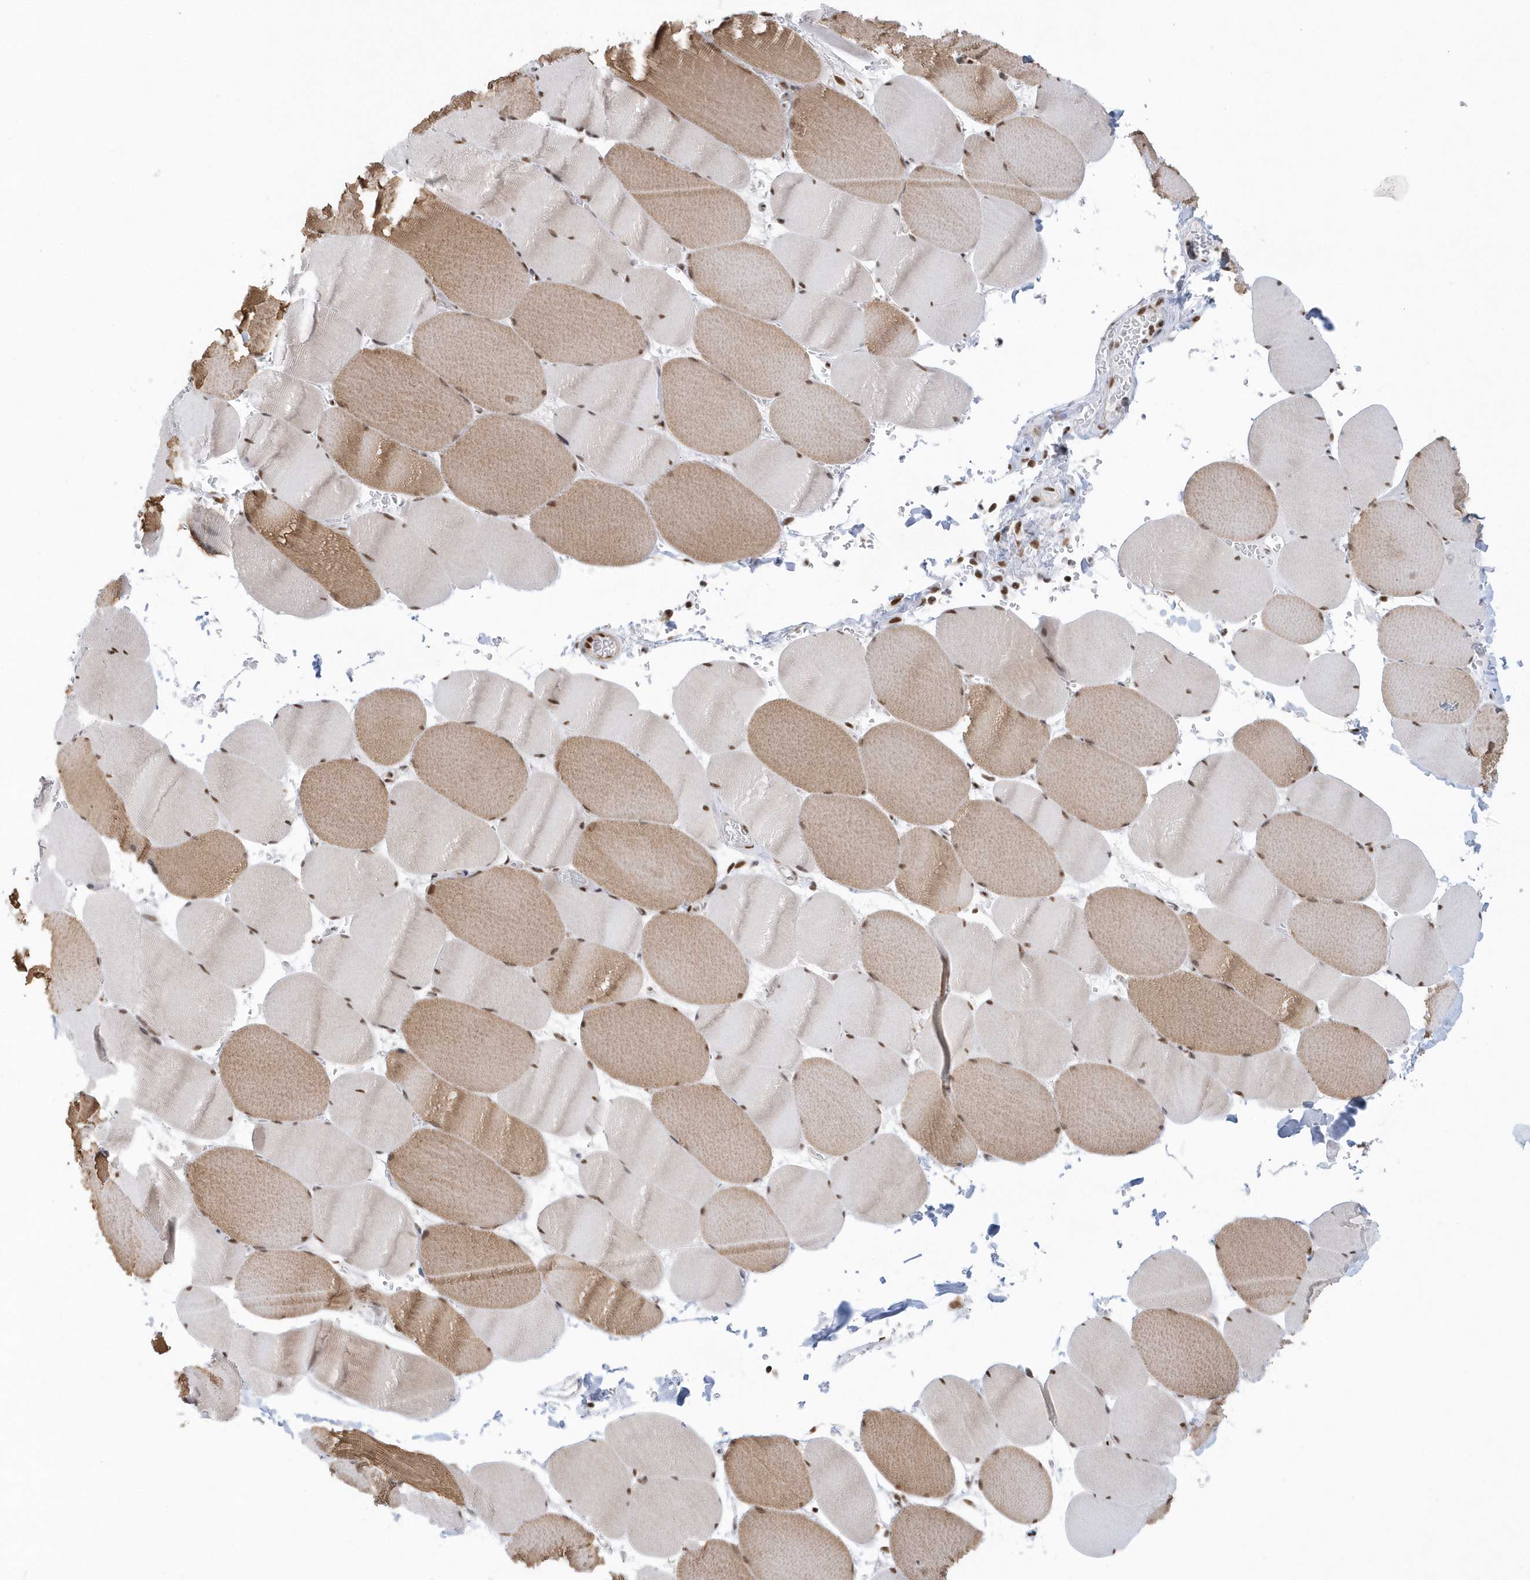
{"staining": {"intensity": "moderate", "quantity": ">75%", "location": "cytoplasmic/membranous,nuclear"}, "tissue": "skeletal muscle", "cell_type": "Myocytes", "image_type": "normal", "snomed": [{"axis": "morphology", "description": "Normal tissue, NOS"}, {"axis": "topography", "description": "Skeletal muscle"}, {"axis": "topography", "description": "Head-Neck"}], "caption": "The micrograph demonstrates immunohistochemical staining of normal skeletal muscle. There is moderate cytoplasmic/membranous,nuclear staining is identified in approximately >75% of myocytes.", "gene": "SEPHS1", "patient": {"sex": "male", "age": 66}}